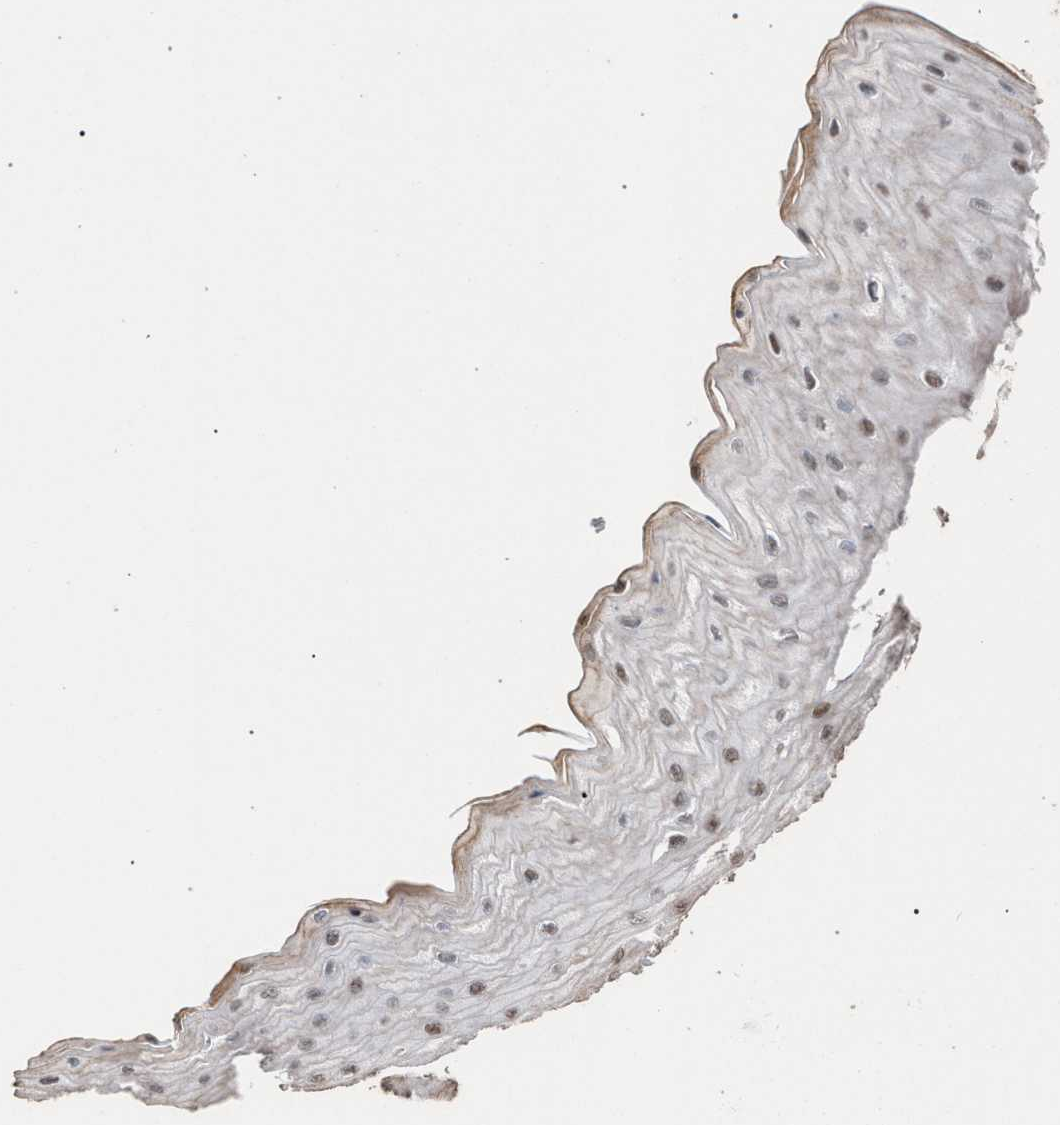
{"staining": {"intensity": "strong", "quantity": ">75%", "location": "nuclear"}, "tissue": "cervix", "cell_type": "Squamous epithelial cells", "image_type": "normal", "snomed": [{"axis": "morphology", "description": "Normal tissue, NOS"}, {"axis": "topography", "description": "Cervix"}], "caption": "Immunohistochemical staining of benign human cervix displays strong nuclear protein staining in about >75% of squamous epithelial cells.", "gene": "TP53BP1", "patient": {"sex": "female", "age": 55}}